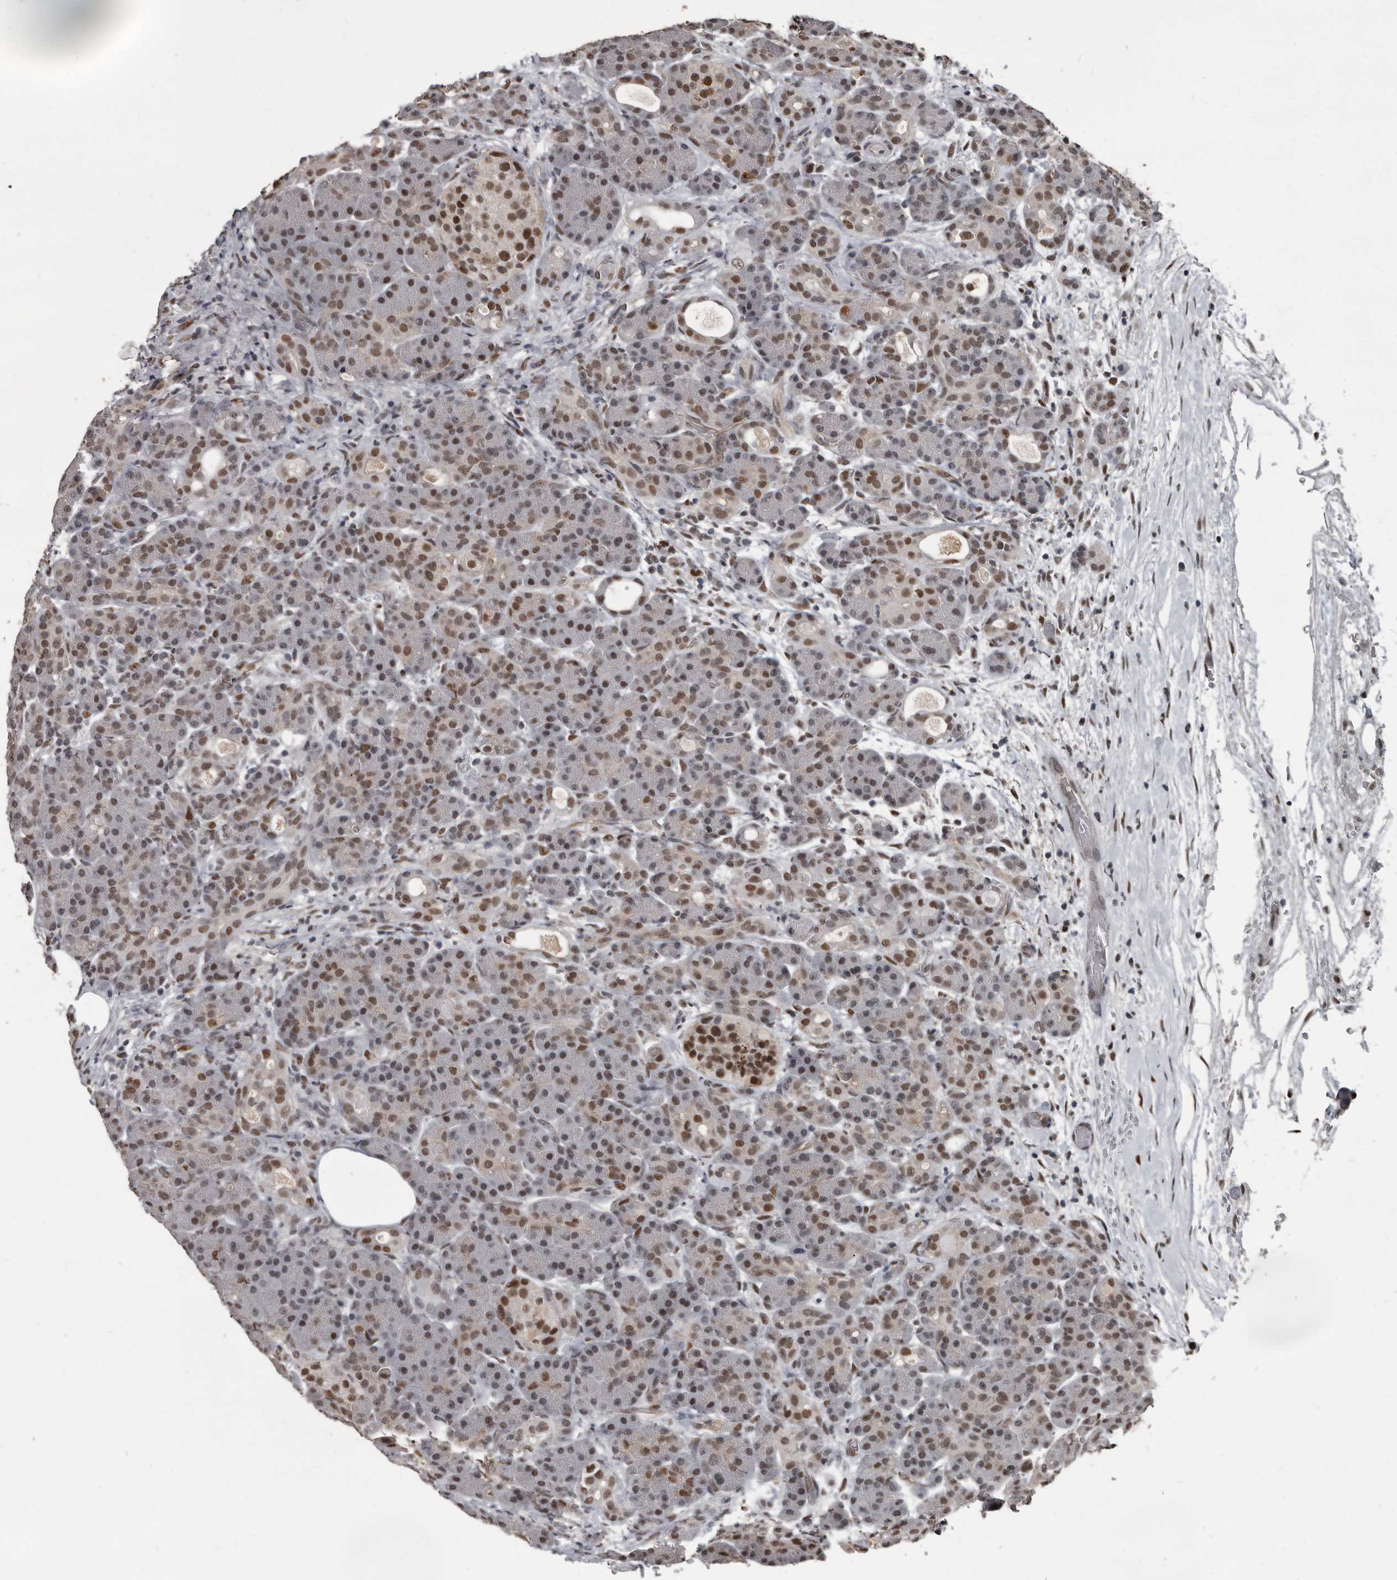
{"staining": {"intensity": "moderate", "quantity": "25%-75%", "location": "nuclear"}, "tissue": "pancreas", "cell_type": "Exocrine glandular cells", "image_type": "normal", "snomed": [{"axis": "morphology", "description": "Normal tissue, NOS"}, {"axis": "topography", "description": "Pancreas"}], "caption": "Exocrine glandular cells demonstrate moderate nuclear expression in approximately 25%-75% of cells in unremarkable pancreas. (Stains: DAB in brown, nuclei in blue, Microscopy: brightfield microscopy at high magnification).", "gene": "CHD1L", "patient": {"sex": "male", "age": 63}}